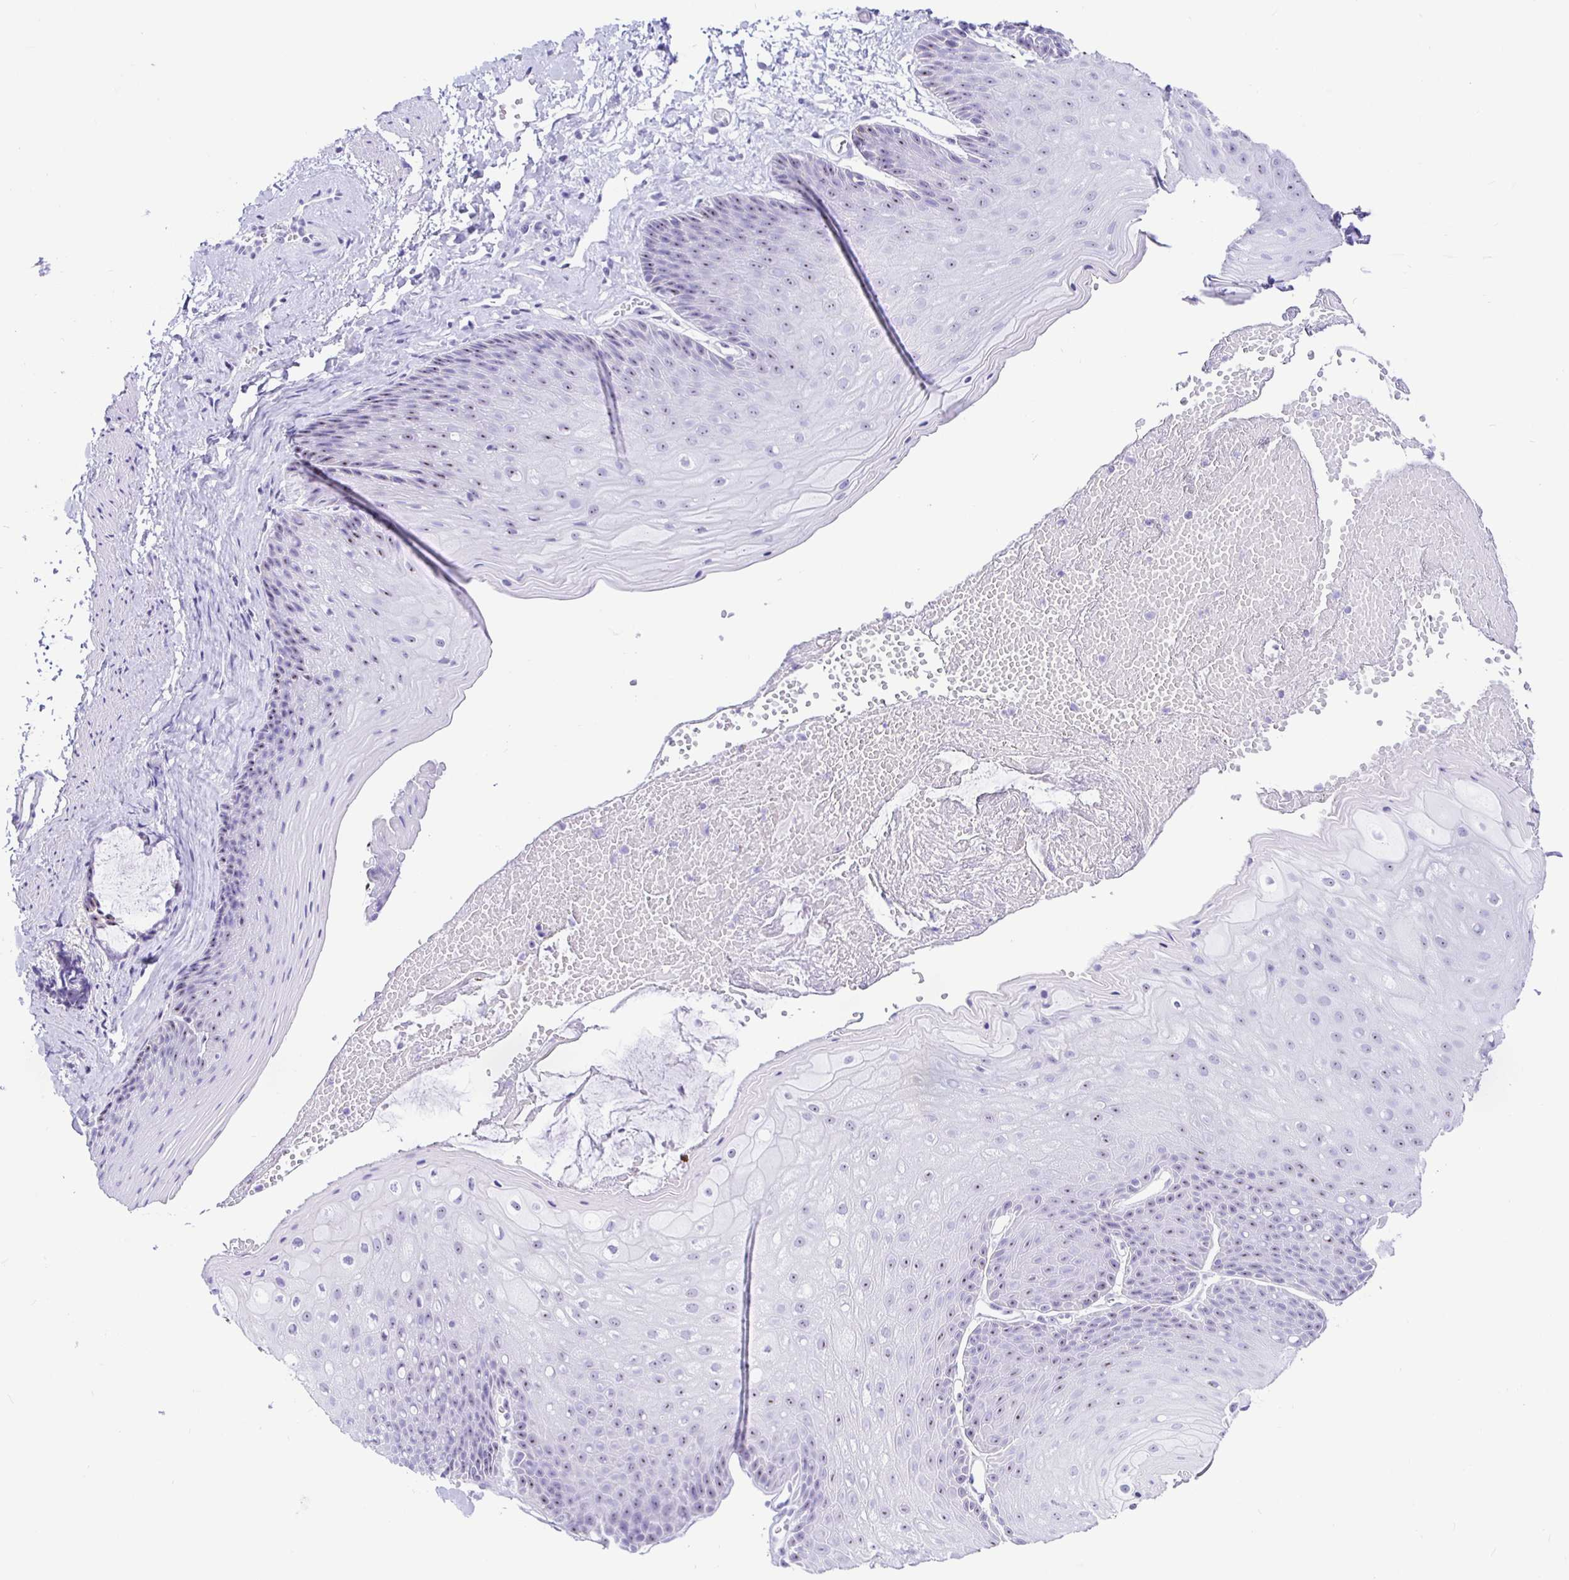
{"staining": {"intensity": "moderate", "quantity": "<25%", "location": "nuclear"}, "tissue": "skin", "cell_type": "Epidermal cells", "image_type": "normal", "snomed": [{"axis": "morphology", "description": "Normal tissue, NOS"}, {"axis": "topography", "description": "Anal"}], "caption": "Protein expression analysis of normal skin reveals moderate nuclear staining in about <25% of epidermal cells.", "gene": "PRAMEF18", "patient": {"sex": "male", "age": 53}}